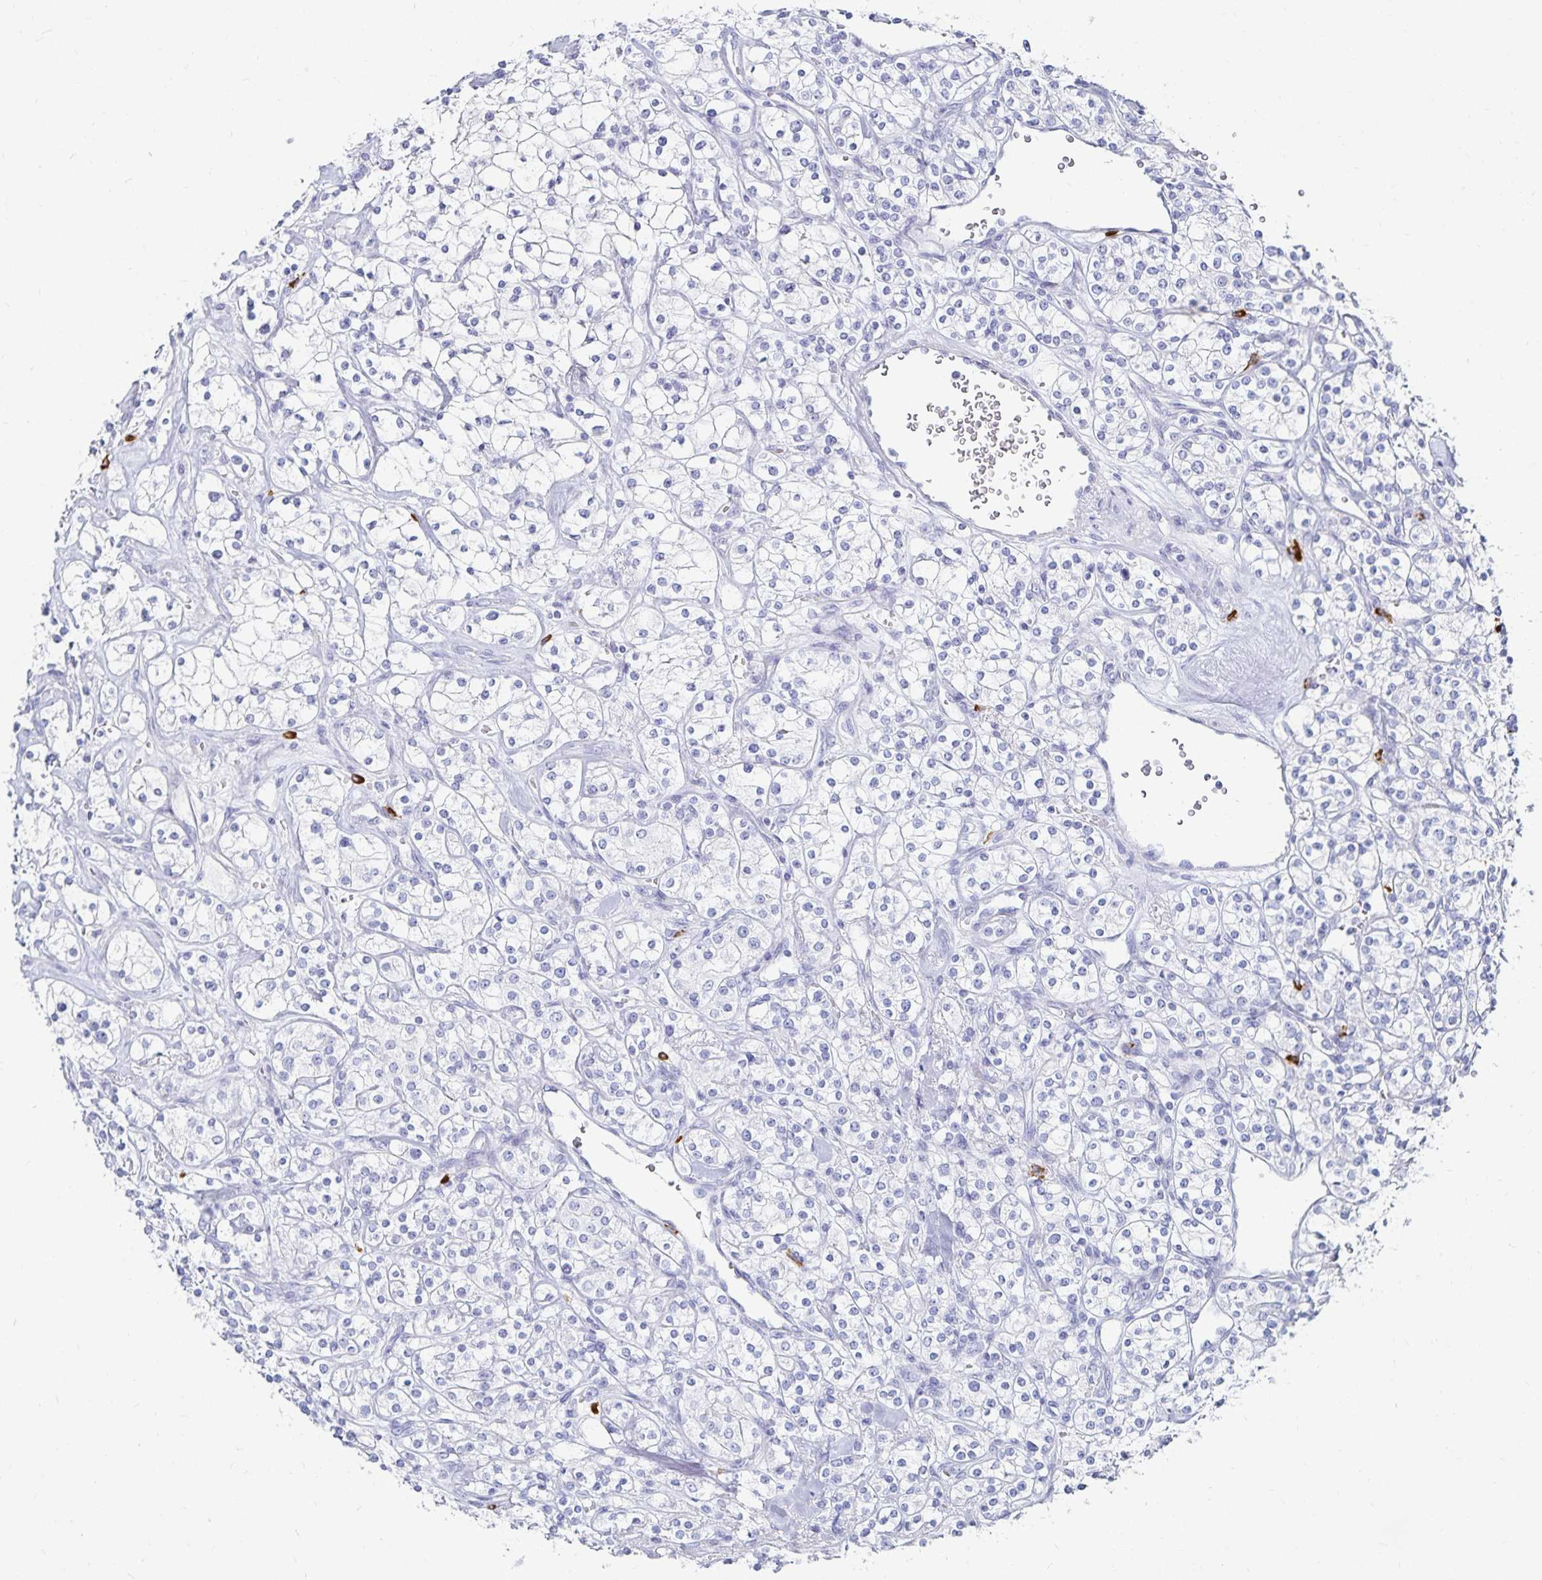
{"staining": {"intensity": "negative", "quantity": "none", "location": "none"}, "tissue": "renal cancer", "cell_type": "Tumor cells", "image_type": "cancer", "snomed": [{"axis": "morphology", "description": "Adenocarcinoma, NOS"}, {"axis": "topography", "description": "Kidney"}], "caption": "Tumor cells are negative for brown protein staining in adenocarcinoma (renal). (DAB (3,3'-diaminobenzidine) immunohistochemistry (IHC), high magnification).", "gene": "TNIP1", "patient": {"sex": "male", "age": 77}}